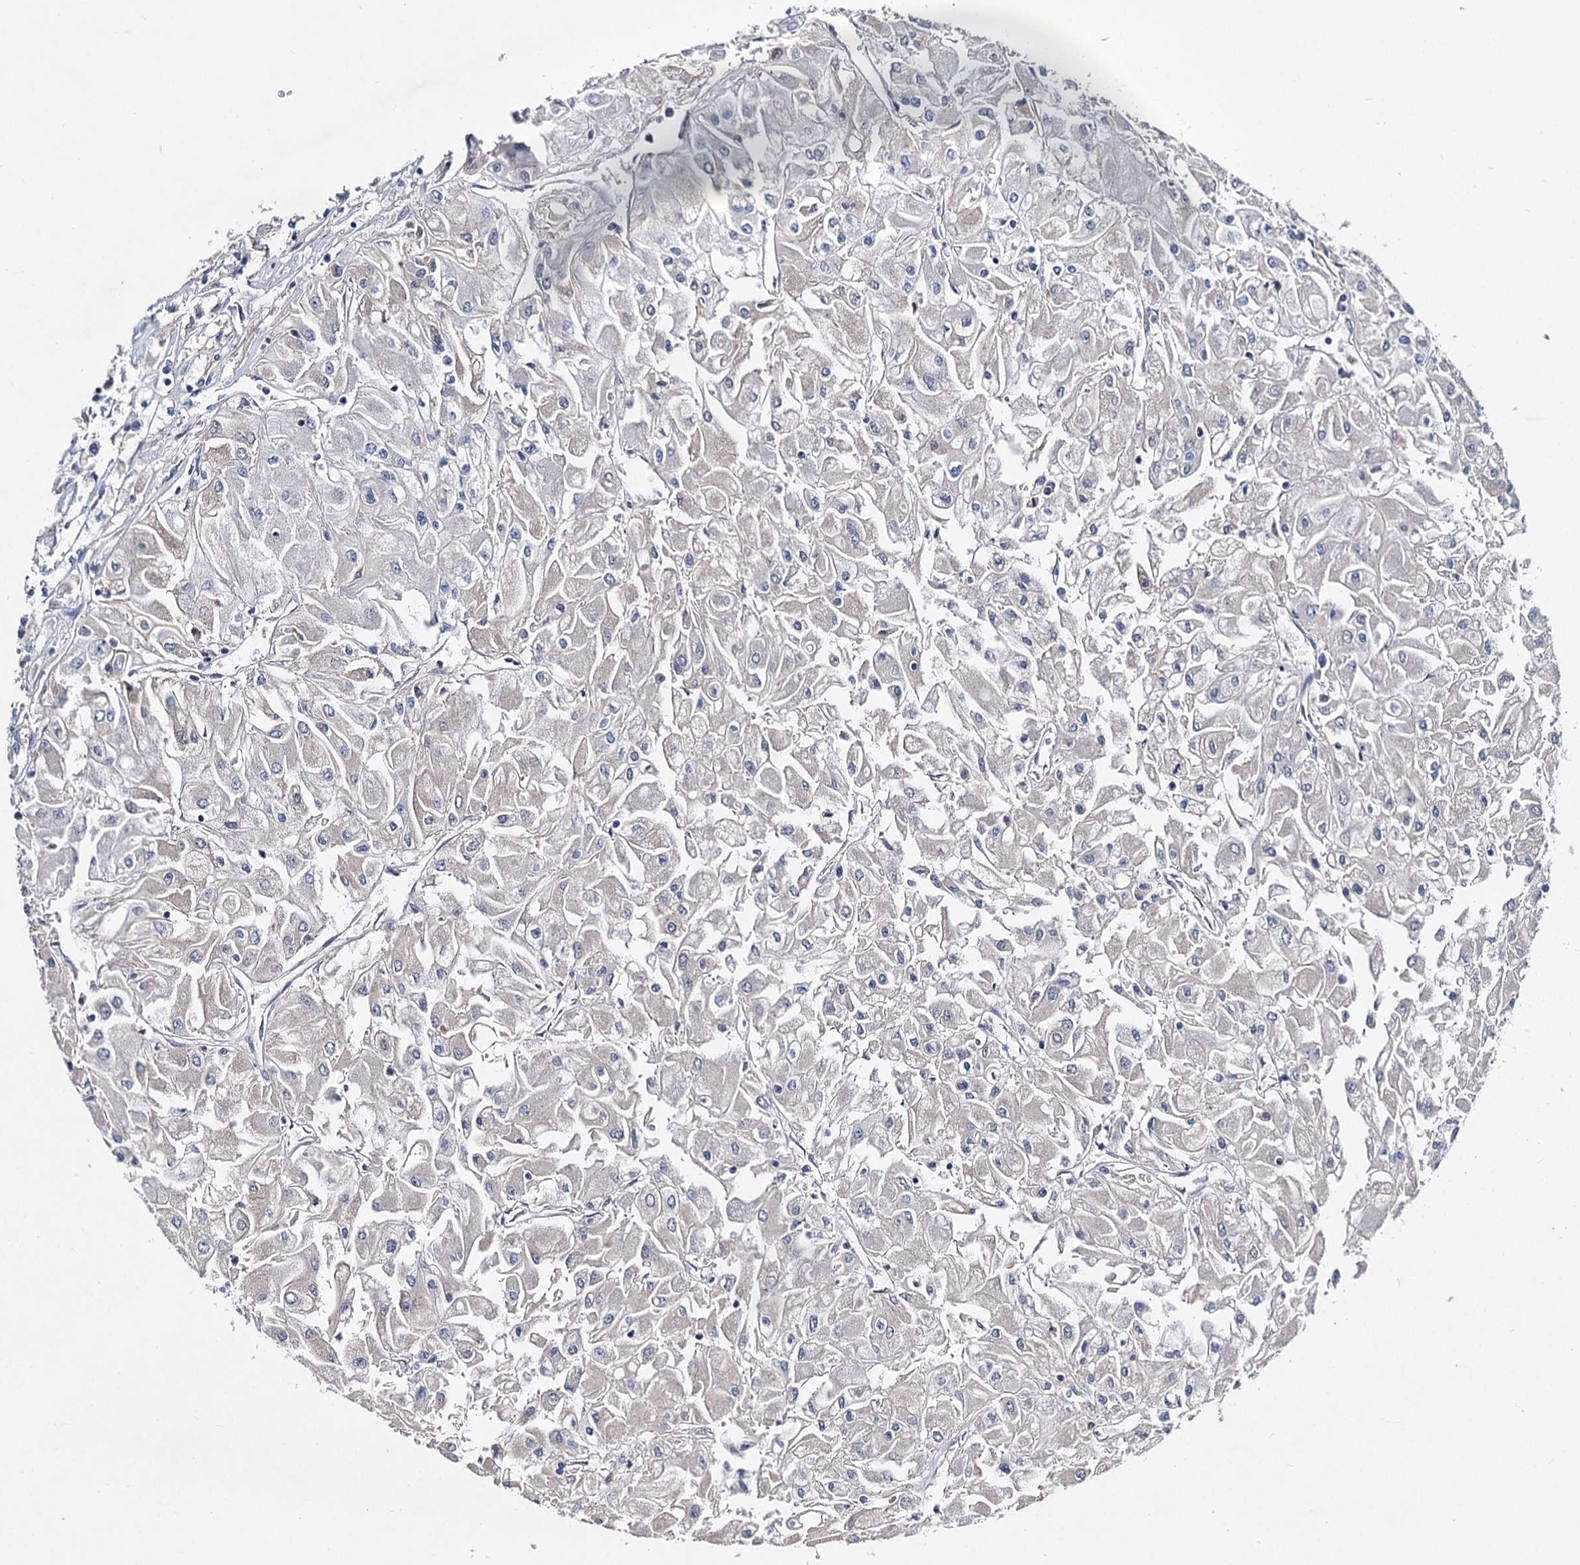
{"staining": {"intensity": "negative", "quantity": "none", "location": "none"}, "tissue": "renal cancer", "cell_type": "Tumor cells", "image_type": "cancer", "snomed": [{"axis": "morphology", "description": "Adenocarcinoma, NOS"}, {"axis": "topography", "description": "Kidney"}], "caption": "There is no significant positivity in tumor cells of adenocarcinoma (renal).", "gene": "HVCN1", "patient": {"sex": "male", "age": 80}}